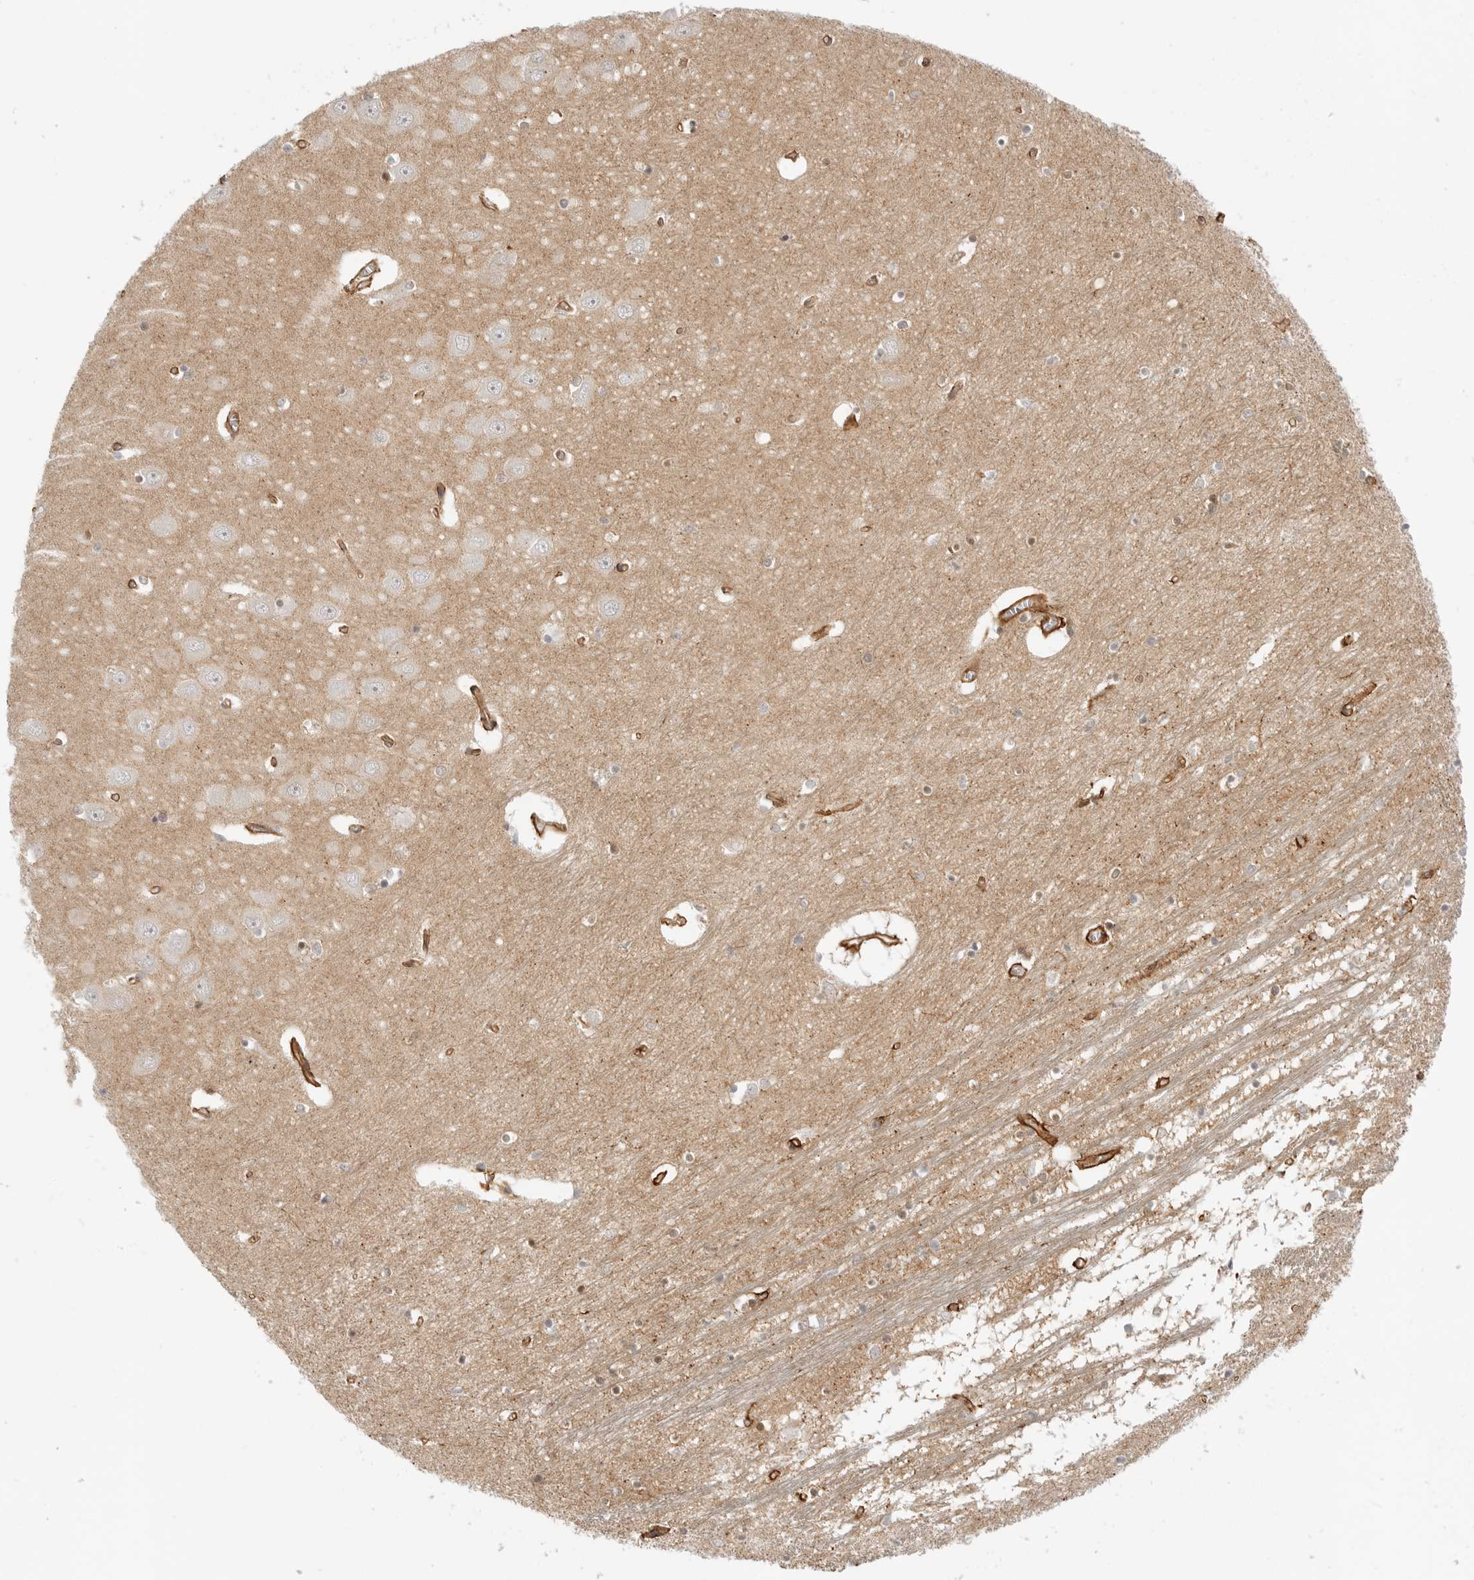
{"staining": {"intensity": "moderate", "quantity": "<25%", "location": "nuclear"}, "tissue": "hippocampus", "cell_type": "Glial cells", "image_type": "normal", "snomed": [{"axis": "morphology", "description": "Normal tissue, NOS"}, {"axis": "topography", "description": "Hippocampus"}], "caption": "Immunohistochemical staining of normal hippocampus demonstrates <25% levels of moderate nuclear protein staining in about <25% of glial cells.", "gene": "ATOH7", "patient": {"sex": "male", "age": 70}}